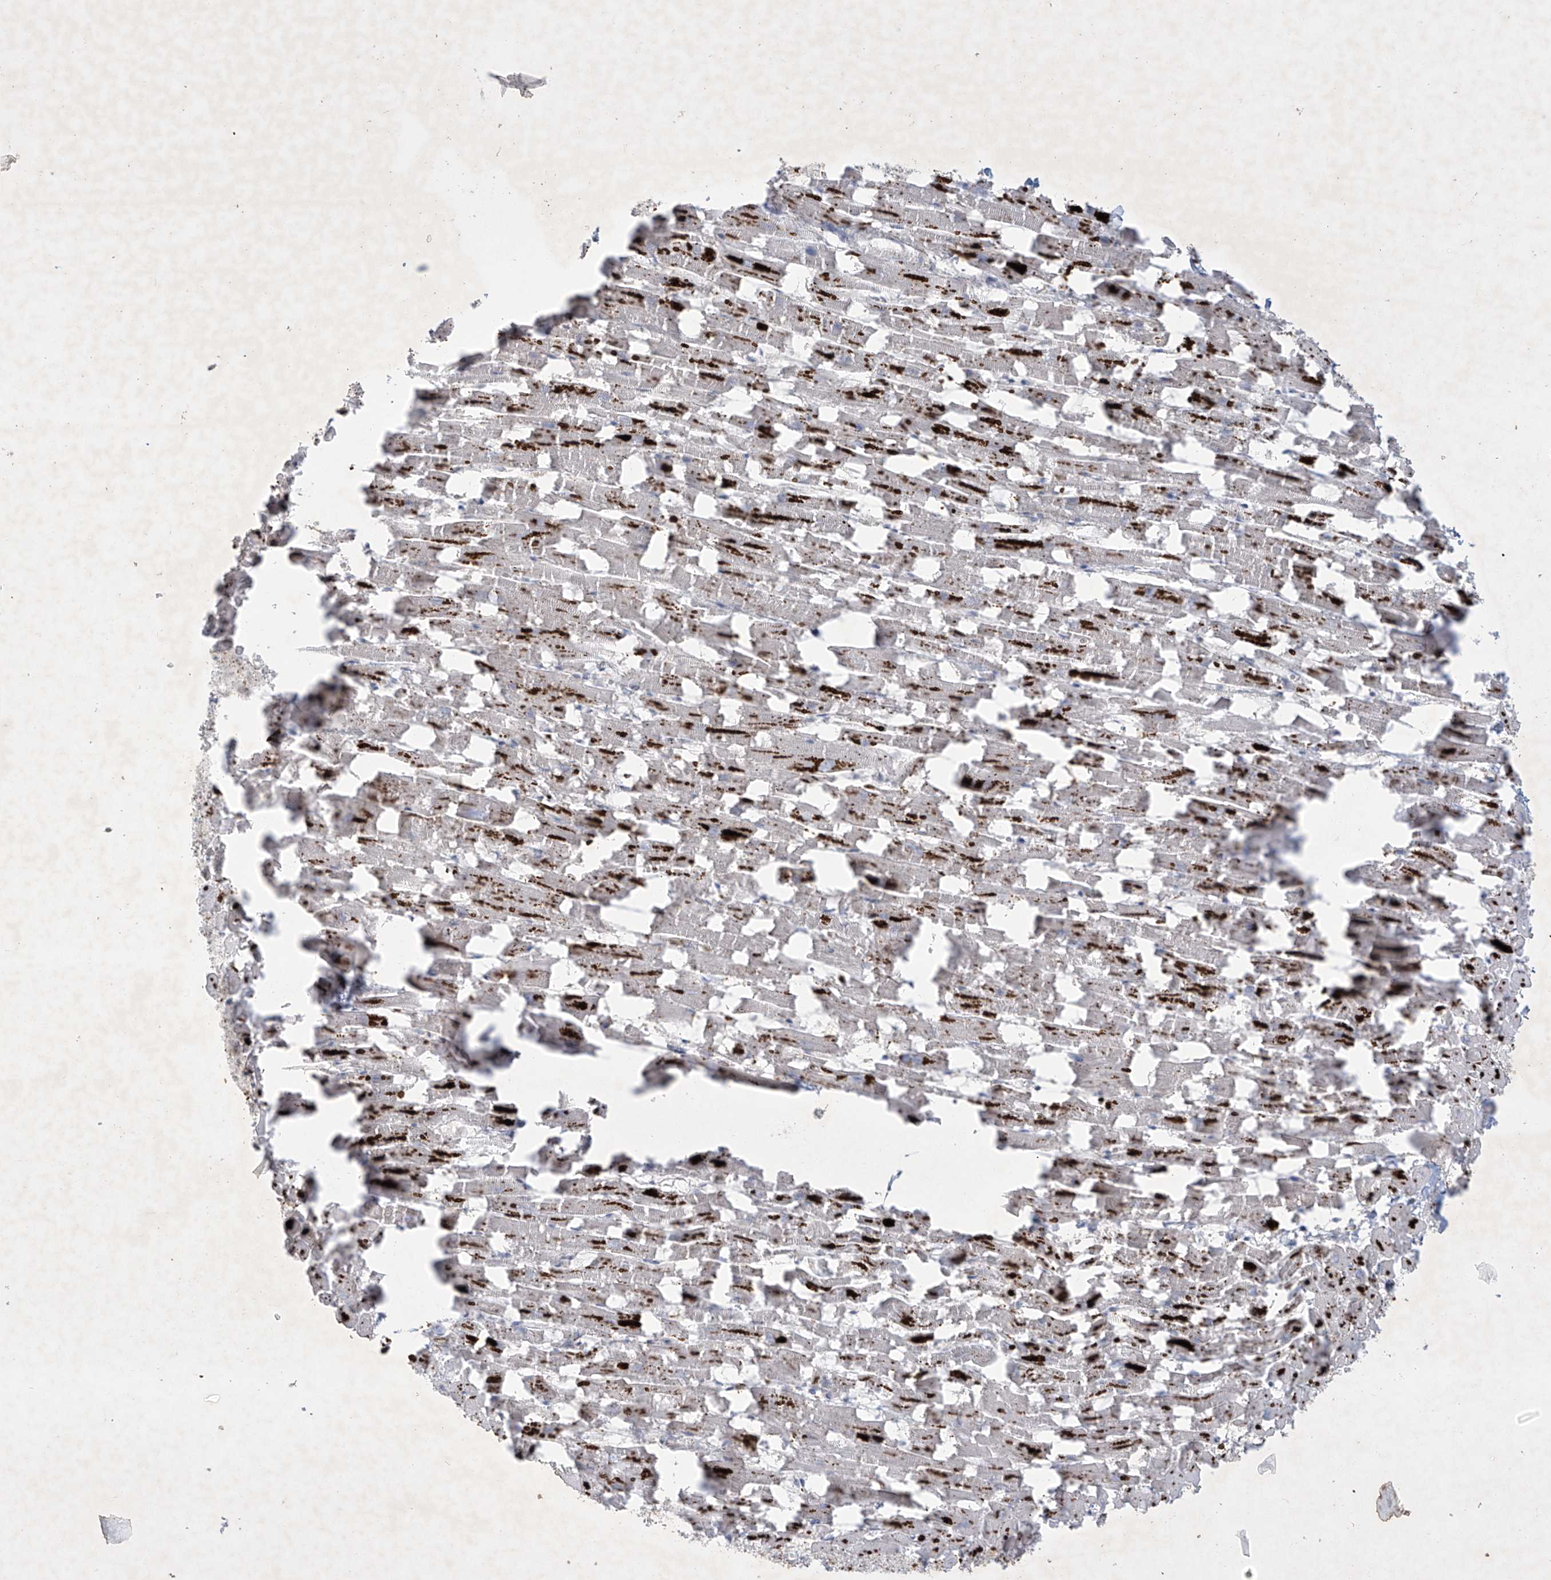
{"staining": {"intensity": "strong", "quantity": ">75%", "location": "cytoplasmic/membranous"}, "tissue": "heart muscle", "cell_type": "Cardiomyocytes", "image_type": "normal", "snomed": [{"axis": "morphology", "description": "Normal tissue, NOS"}, {"axis": "topography", "description": "Heart"}], "caption": "This photomicrograph reveals normal heart muscle stained with immunohistochemistry (IHC) to label a protein in brown. The cytoplasmic/membranous of cardiomyocytes show strong positivity for the protein. Nuclei are counter-stained blue.", "gene": "GPR137C", "patient": {"sex": "female", "age": 64}}